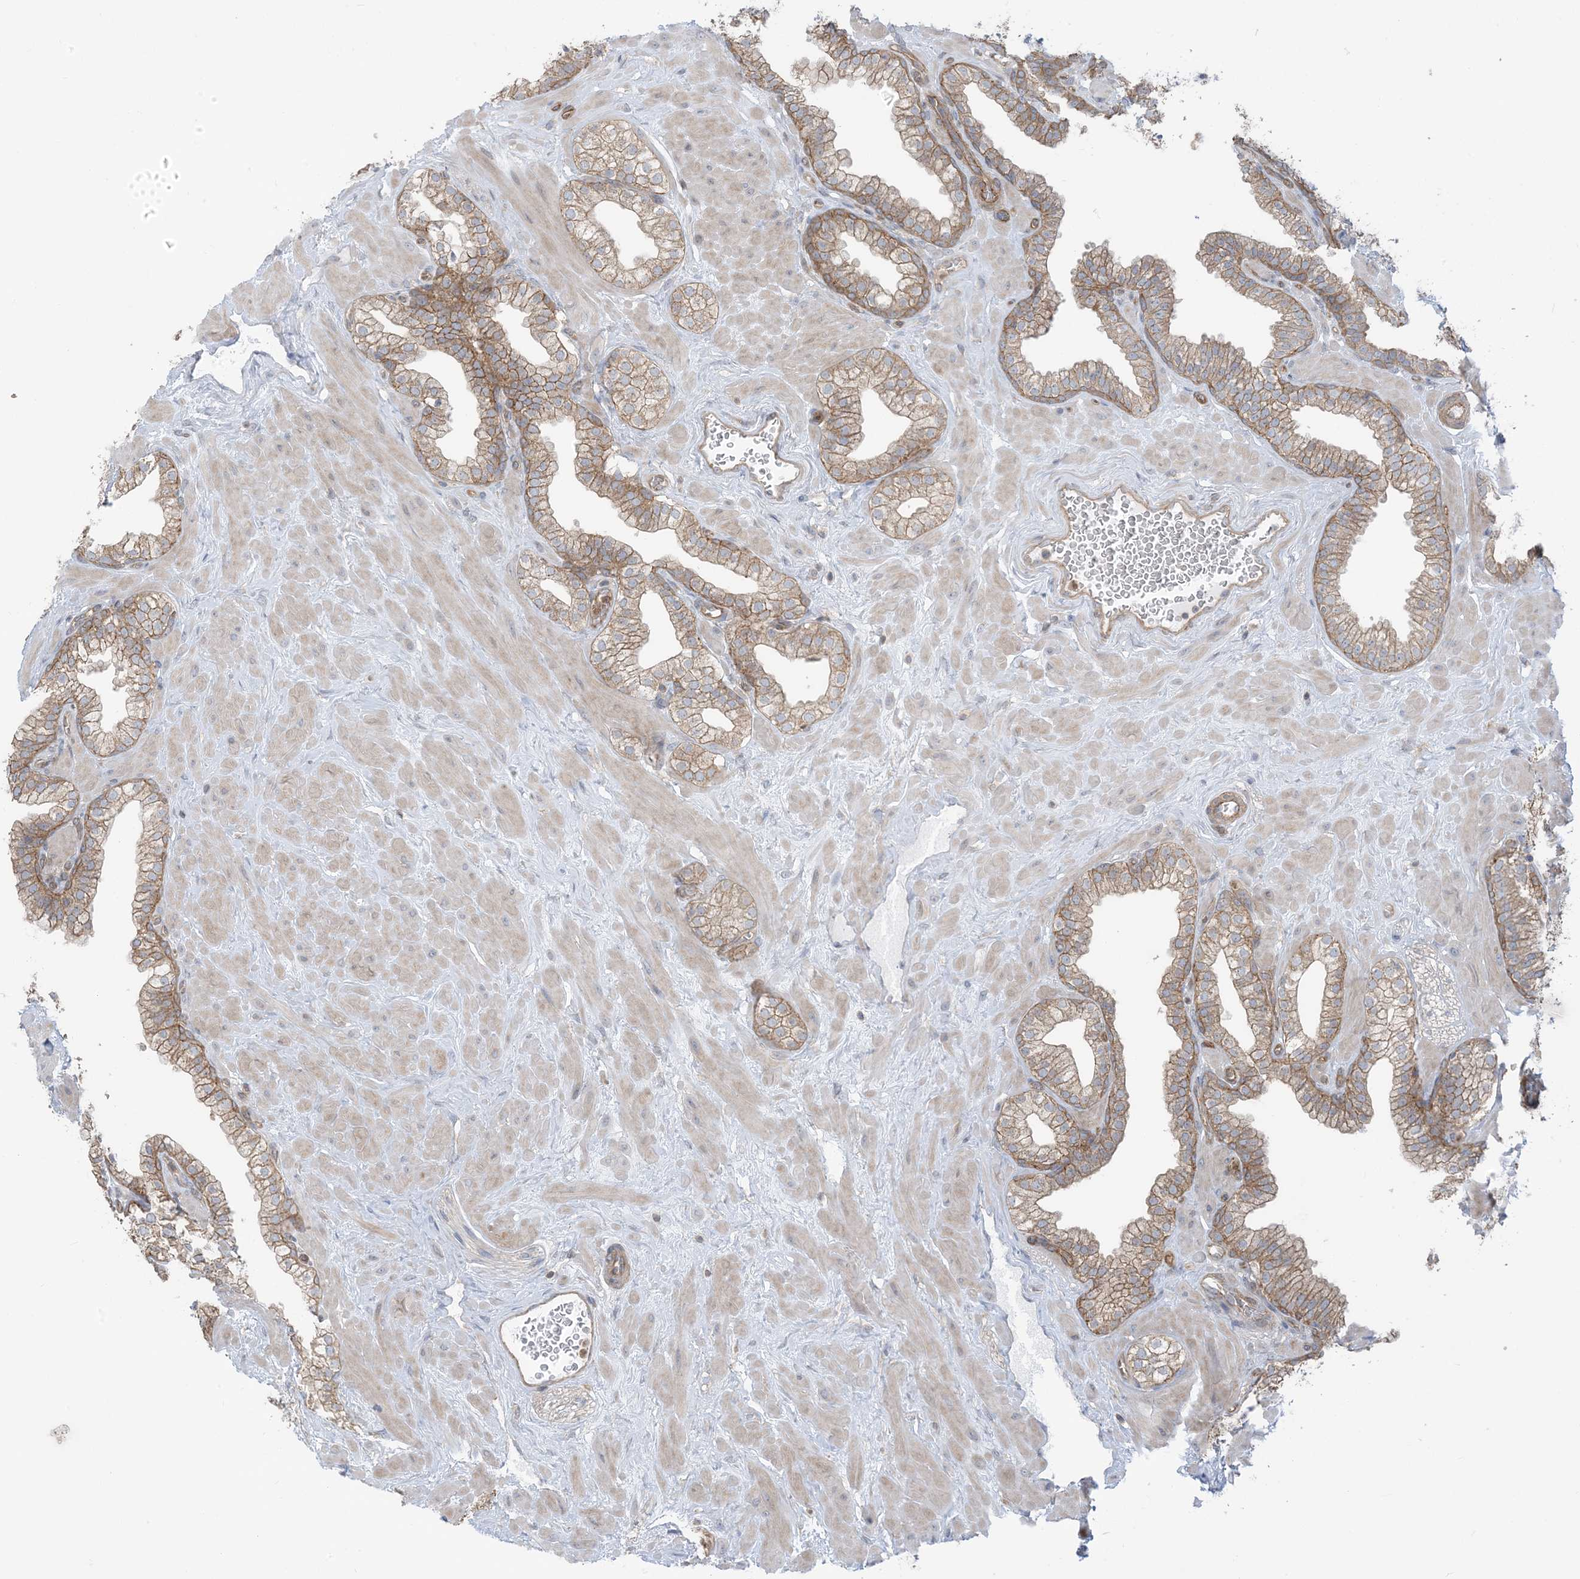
{"staining": {"intensity": "moderate", "quantity": ">75%", "location": "cytoplasmic/membranous"}, "tissue": "prostate", "cell_type": "Glandular cells", "image_type": "normal", "snomed": [{"axis": "morphology", "description": "Normal tissue, NOS"}, {"axis": "morphology", "description": "Urothelial carcinoma, Low grade"}, {"axis": "topography", "description": "Urinary bladder"}, {"axis": "topography", "description": "Prostate"}], "caption": "High-magnification brightfield microscopy of unremarkable prostate stained with DAB (brown) and counterstained with hematoxylin (blue). glandular cells exhibit moderate cytoplasmic/membranous positivity is present in about>75% of cells. (Stains: DAB (3,3'-diaminobenzidine) in brown, nuclei in blue, Microscopy: brightfield microscopy at high magnification).", "gene": "ICMT", "patient": {"sex": "male", "age": 60}}